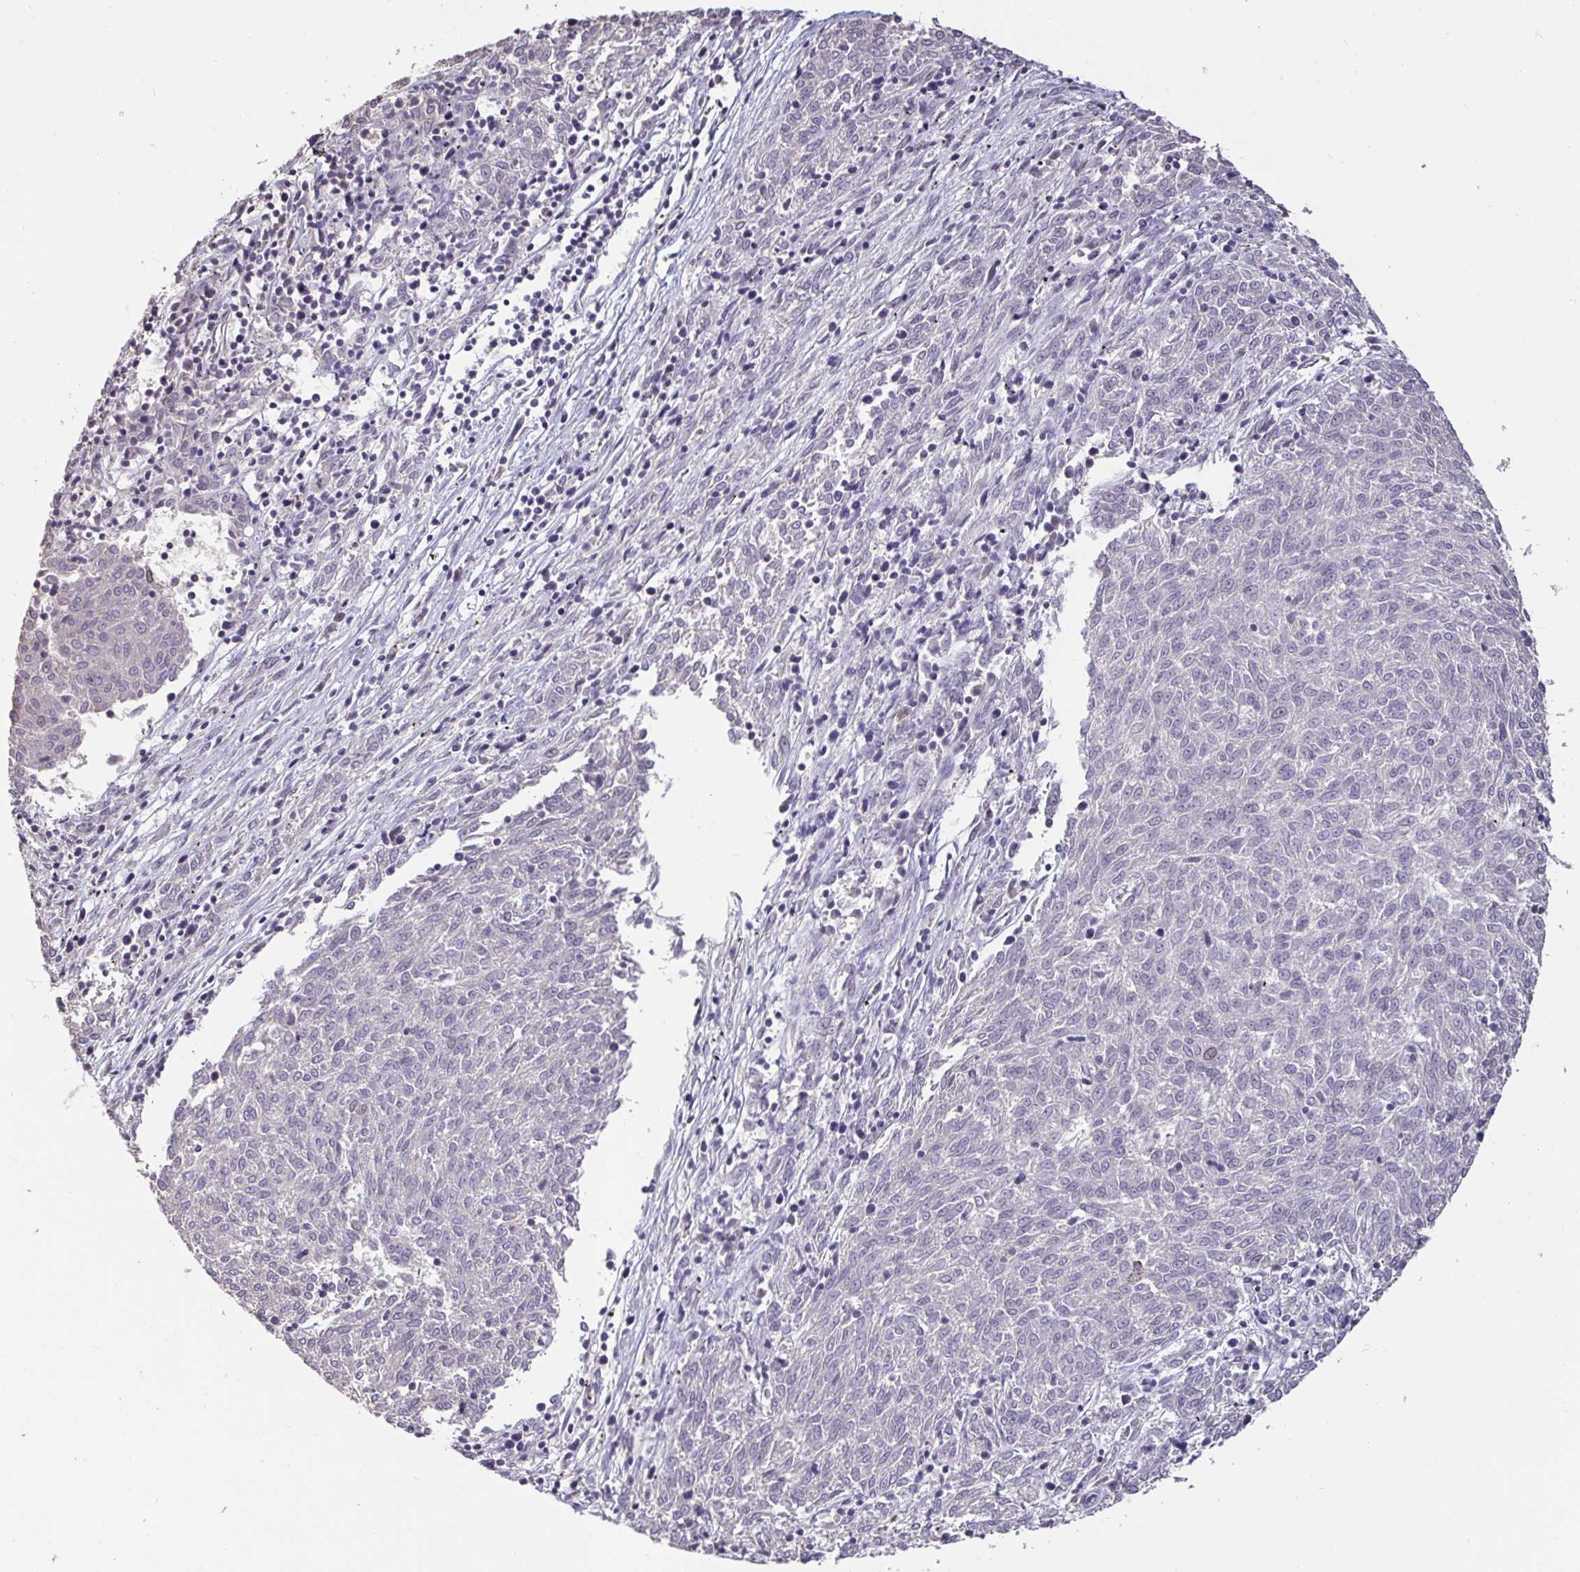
{"staining": {"intensity": "negative", "quantity": "none", "location": "none"}, "tissue": "melanoma", "cell_type": "Tumor cells", "image_type": "cancer", "snomed": [{"axis": "morphology", "description": "Malignant melanoma, NOS"}, {"axis": "topography", "description": "Skin"}], "caption": "Immunohistochemistry (IHC) micrograph of neoplastic tissue: human melanoma stained with DAB demonstrates no significant protein expression in tumor cells.", "gene": "ANLN", "patient": {"sex": "female", "age": 72}}